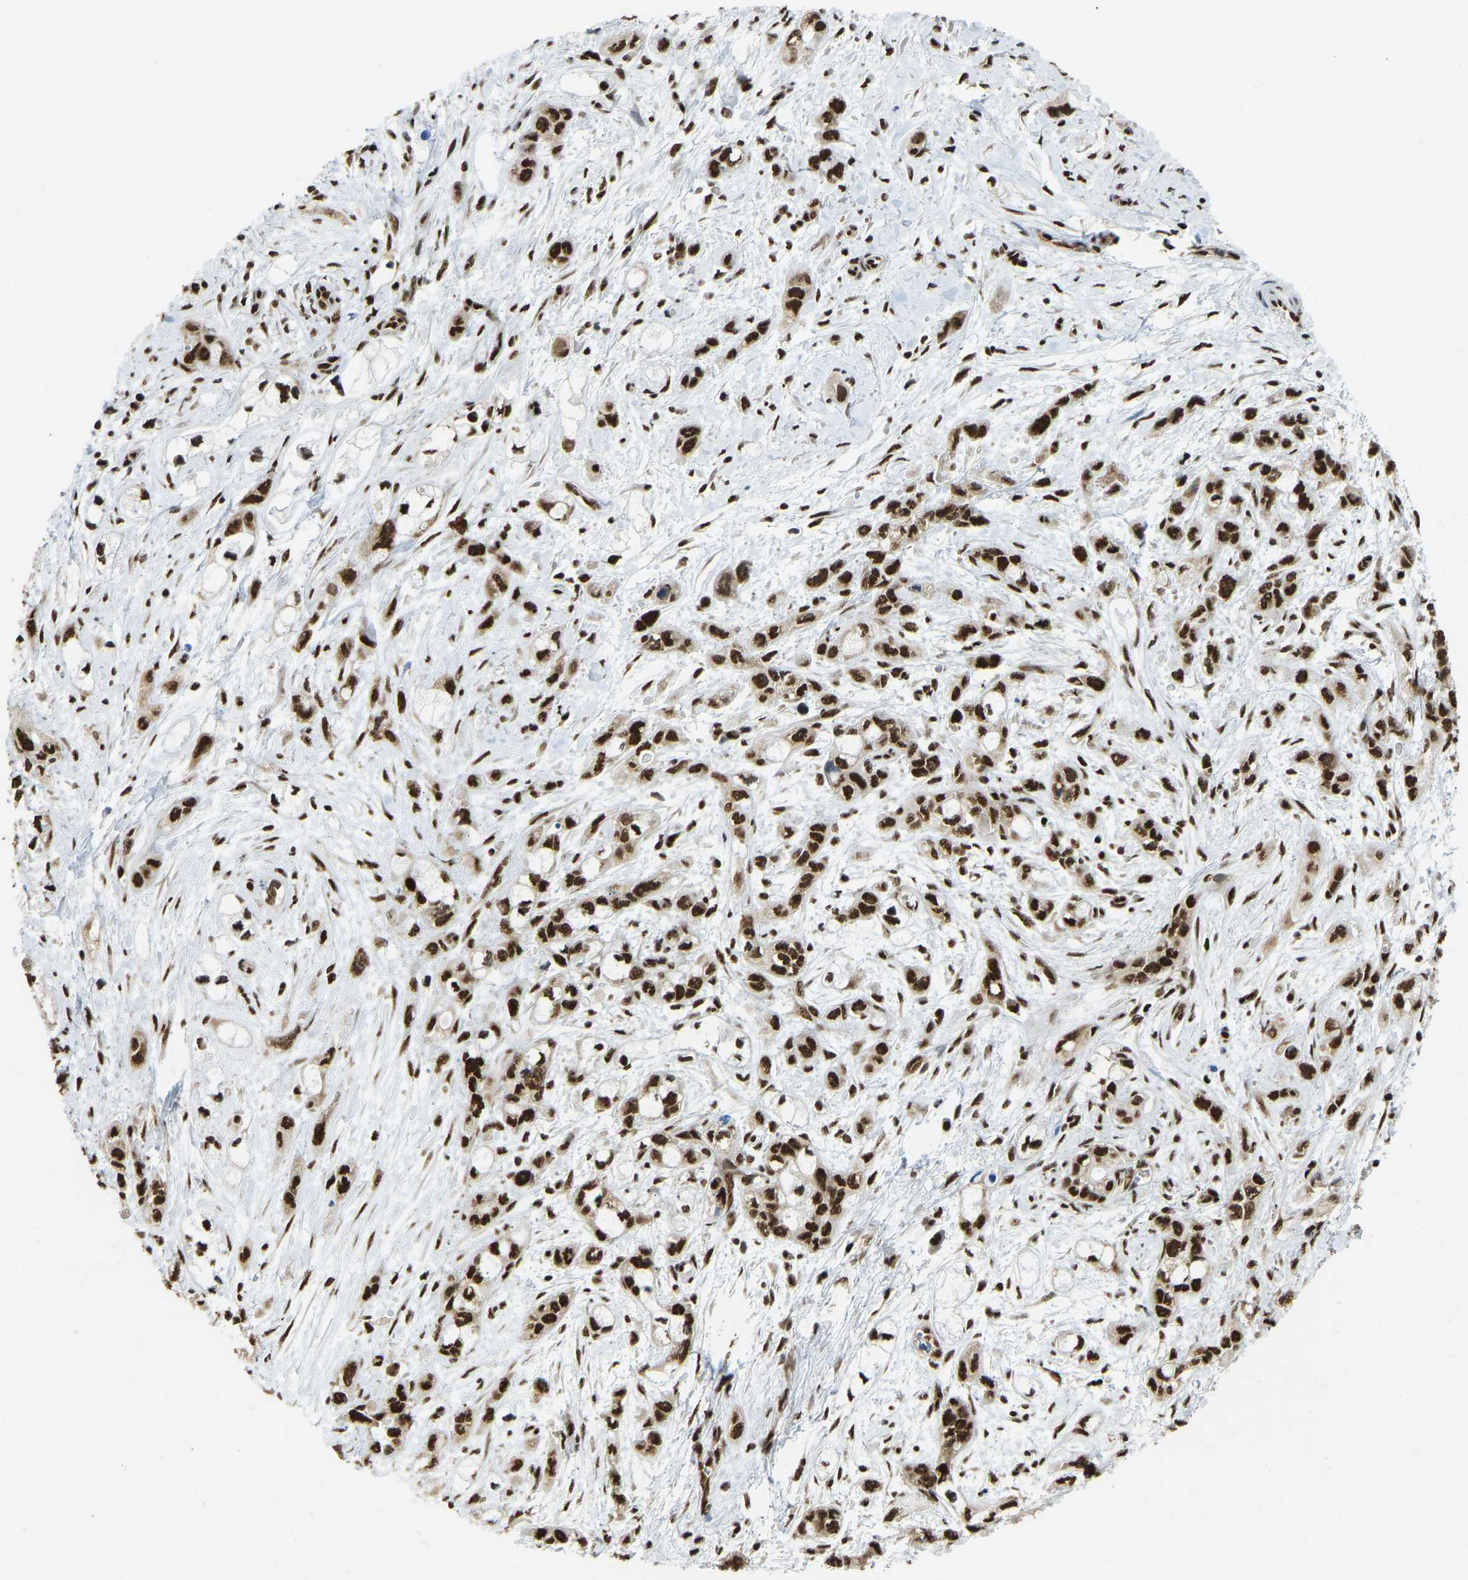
{"staining": {"intensity": "strong", "quantity": ">75%", "location": "nuclear"}, "tissue": "pancreatic cancer", "cell_type": "Tumor cells", "image_type": "cancer", "snomed": [{"axis": "morphology", "description": "Adenocarcinoma, NOS"}, {"axis": "topography", "description": "Pancreas"}], "caption": "Adenocarcinoma (pancreatic) tissue displays strong nuclear staining in approximately >75% of tumor cells, visualized by immunohistochemistry. (DAB (3,3'-diaminobenzidine) = brown stain, brightfield microscopy at high magnification).", "gene": "ZSCAN20", "patient": {"sex": "male", "age": 74}}